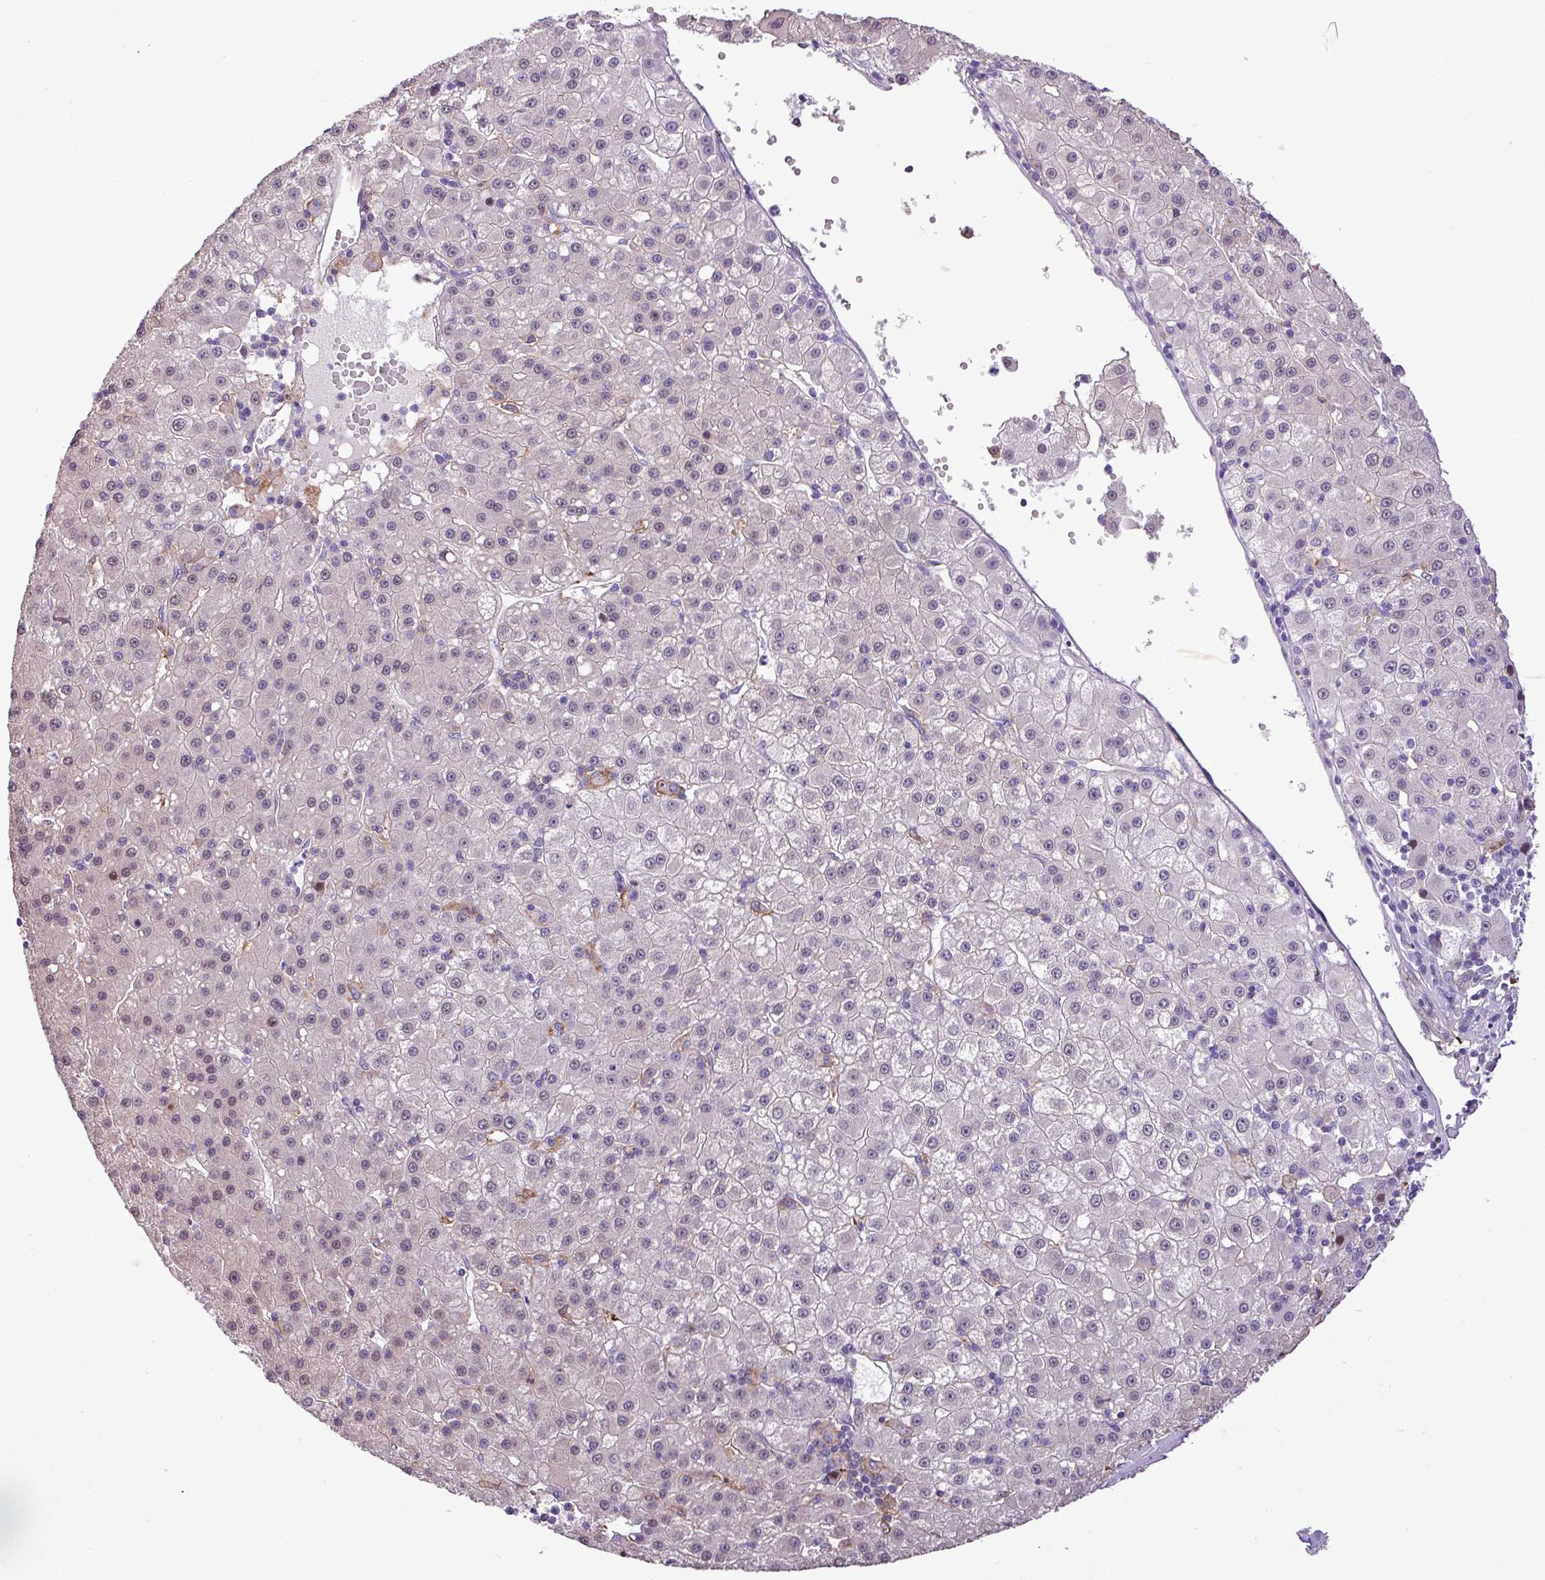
{"staining": {"intensity": "negative", "quantity": "none", "location": "none"}, "tissue": "liver cancer", "cell_type": "Tumor cells", "image_type": "cancer", "snomed": [{"axis": "morphology", "description": "Carcinoma, Hepatocellular, NOS"}, {"axis": "topography", "description": "Liver"}], "caption": "This is a histopathology image of immunohistochemistry (IHC) staining of liver cancer, which shows no staining in tumor cells. (DAB immunohistochemistry with hematoxylin counter stain).", "gene": "RPP25L", "patient": {"sex": "male", "age": 76}}